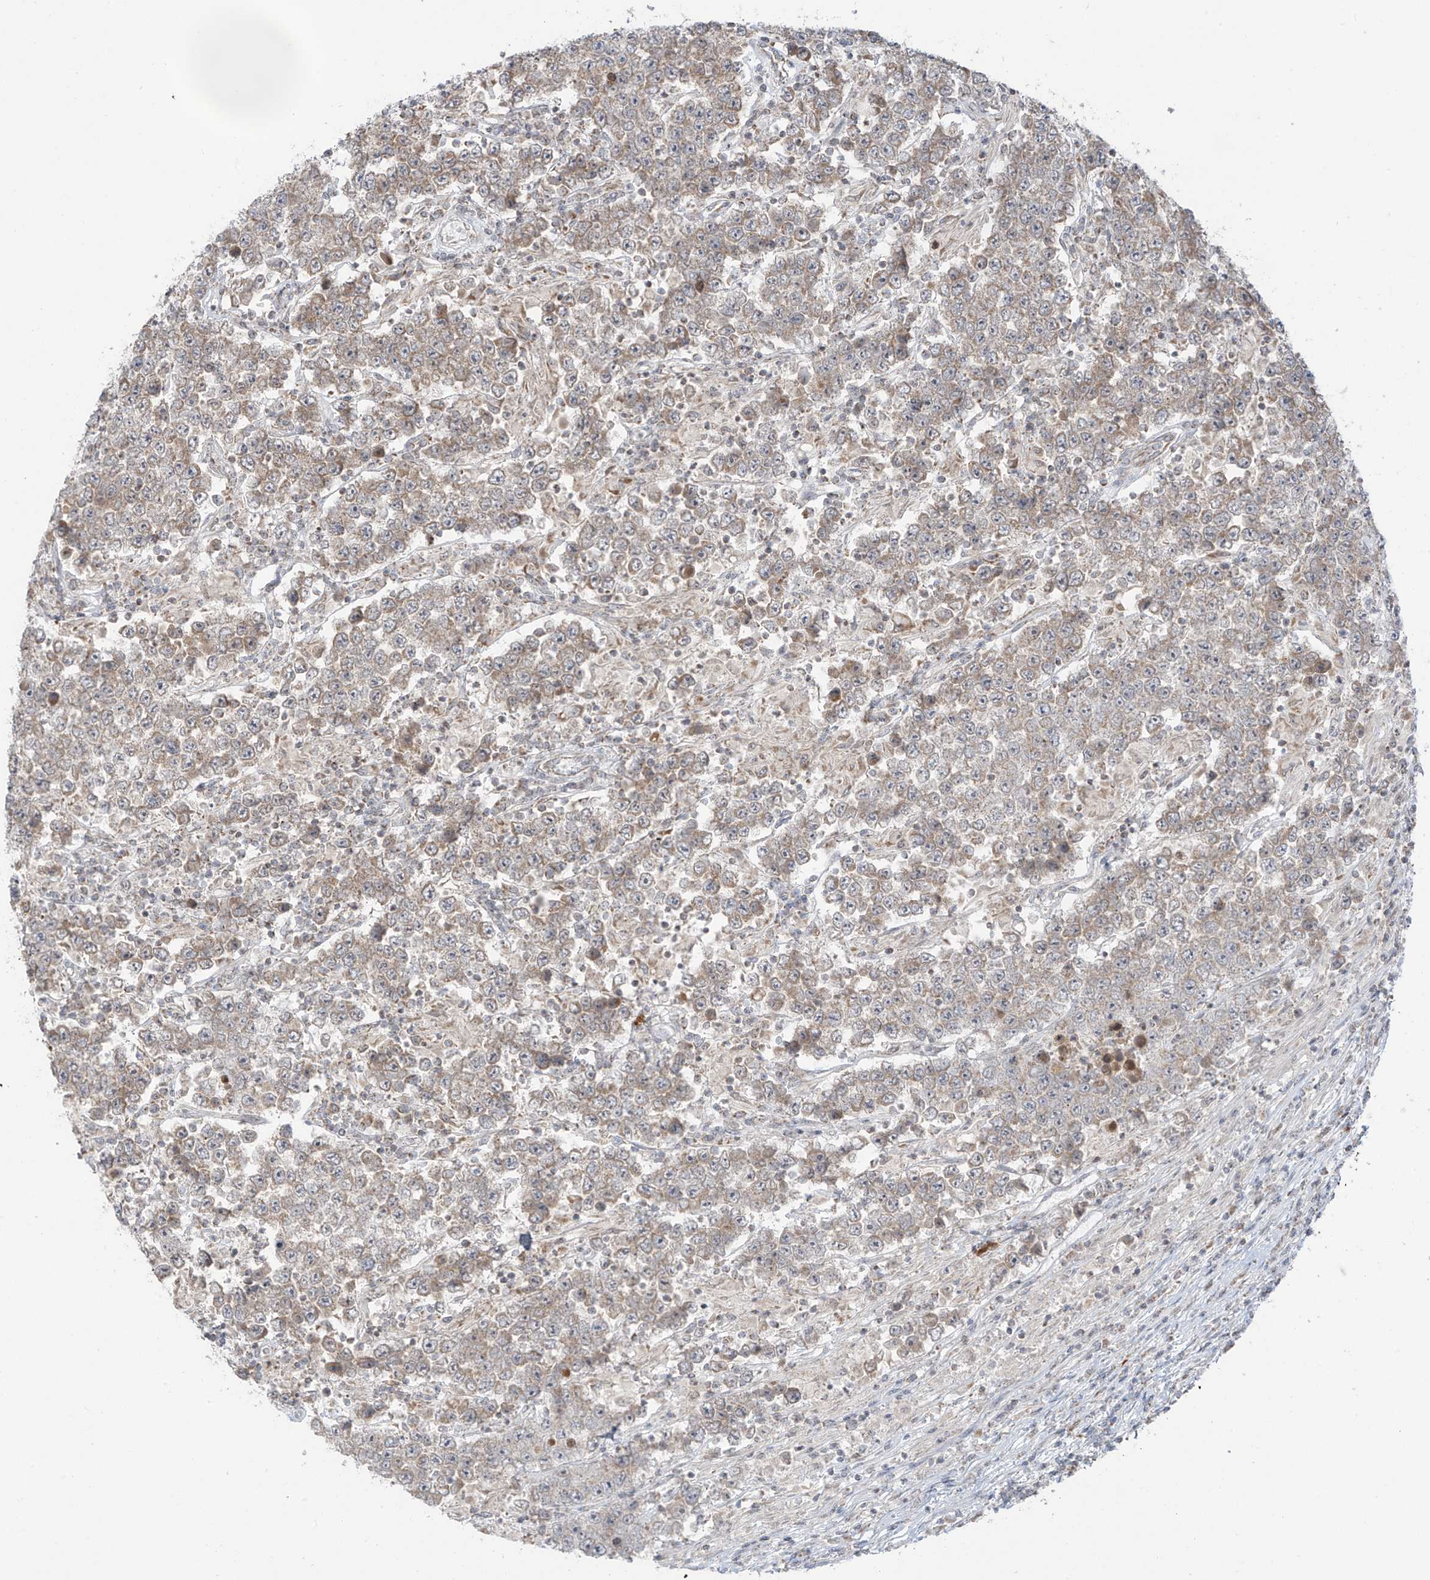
{"staining": {"intensity": "weak", "quantity": "<25%", "location": "cytoplasmic/membranous"}, "tissue": "testis cancer", "cell_type": "Tumor cells", "image_type": "cancer", "snomed": [{"axis": "morphology", "description": "Normal tissue, NOS"}, {"axis": "morphology", "description": "Urothelial carcinoma, High grade"}, {"axis": "morphology", "description": "Seminoma, NOS"}, {"axis": "morphology", "description": "Carcinoma, Embryonal, NOS"}, {"axis": "topography", "description": "Urinary bladder"}, {"axis": "topography", "description": "Testis"}], "caption": "Tumor cells show no significant protein staining in testis cancer (embryonal carcinoma).", "gene": "HDDC2", "patient": {"sex": "male", "age": 41}}